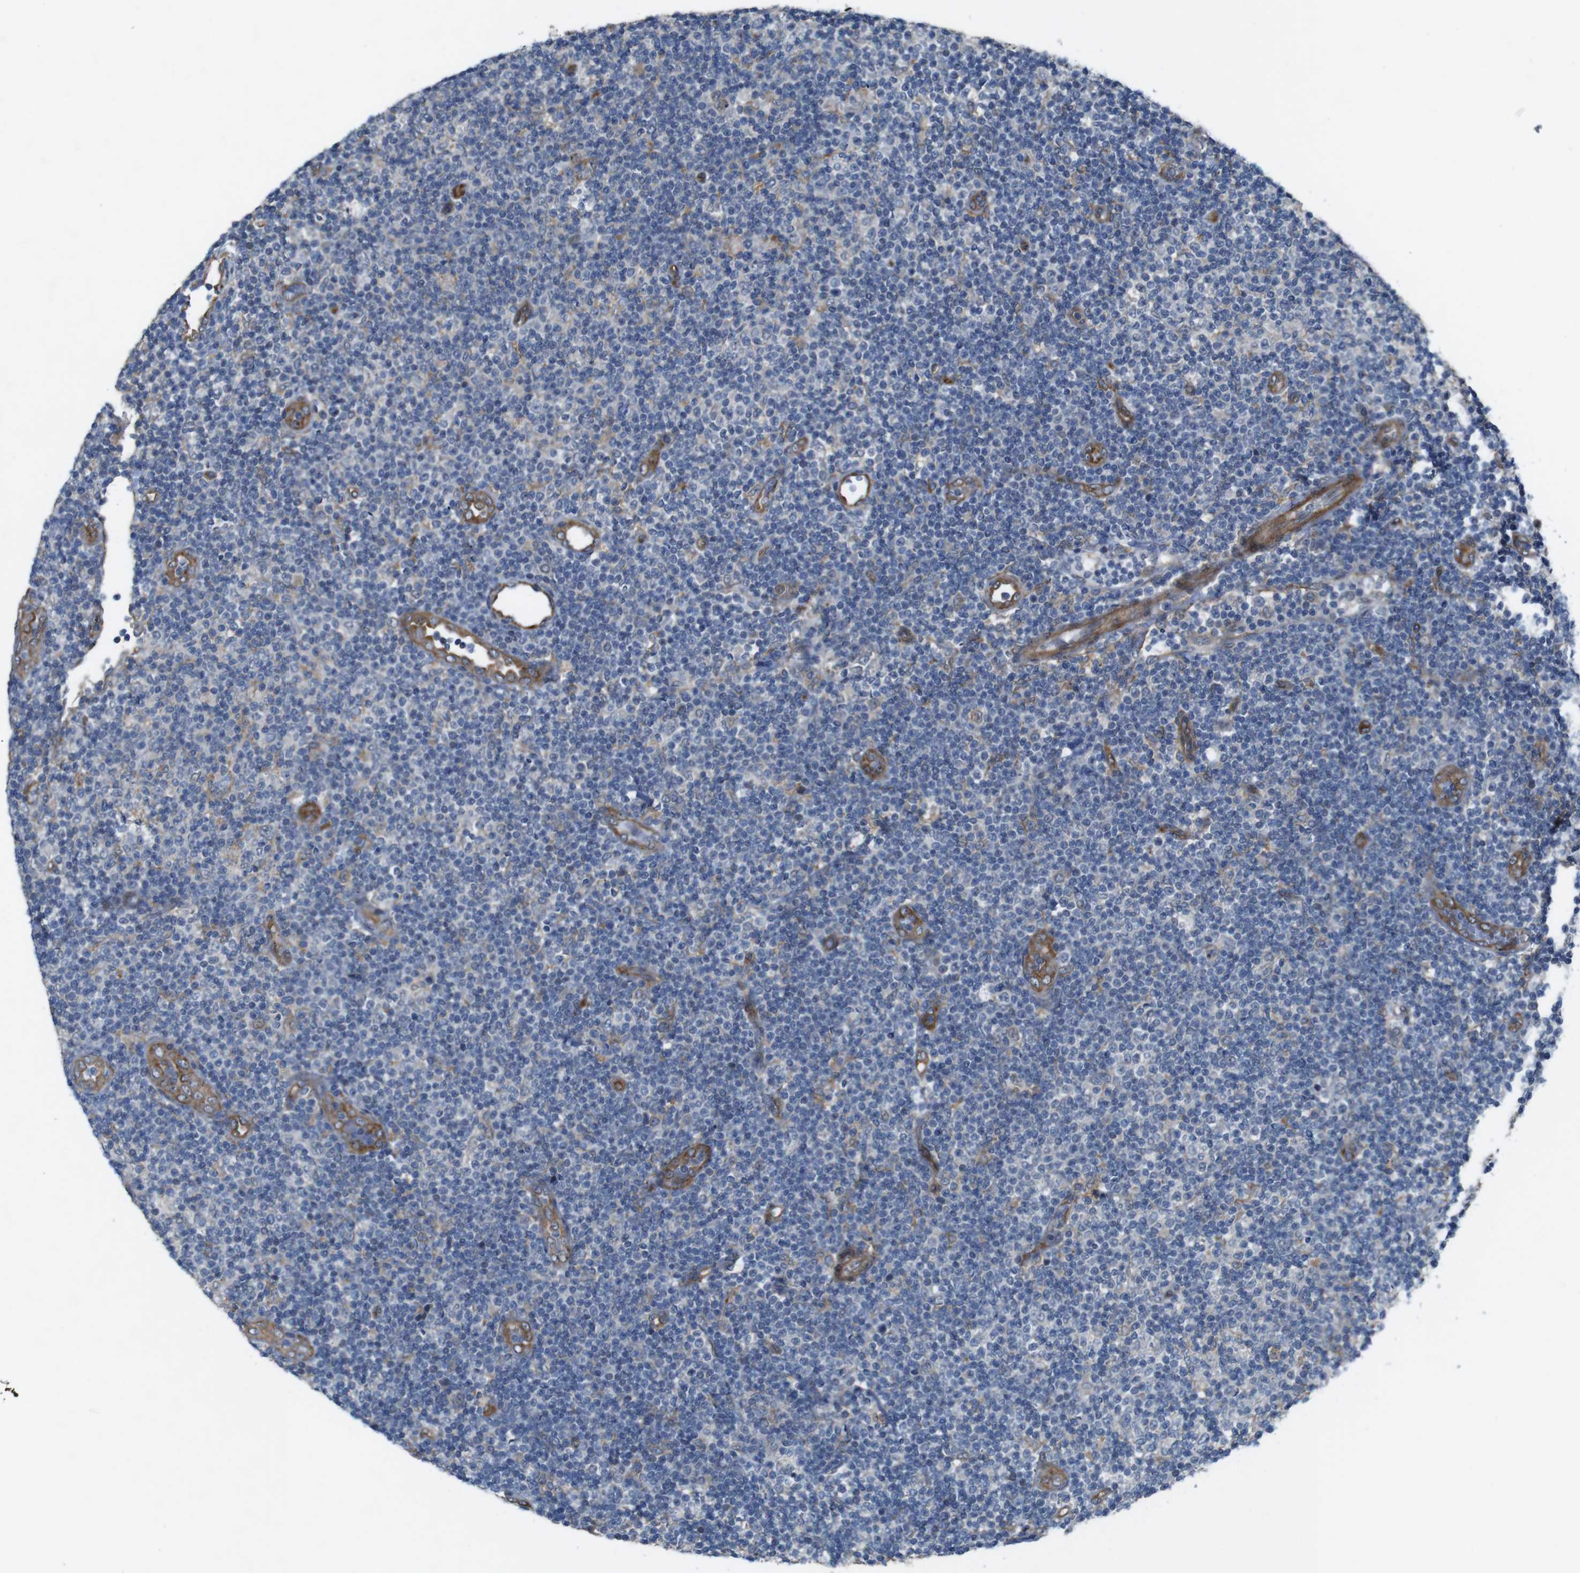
{"staining": {"intensity": "negative", "quantity": "none", "location": "none"}, "tissue": "lymphoma", "cell_type": "Tumor cells", "image_type": "cancer", "snomed": [{"axis": "morphology", "description": "Malignant lymphoma, non-Hodgkin's type, Low grade"}, {"axis": "topography", "description": "Lymph node"}], "caption": "Tumor cells show no significant staining in lymphoma. (IHC, brightfield microscopy, high magnification).", "gene": "PTGER4", "patient": {"sex": "male", "age": 83}}